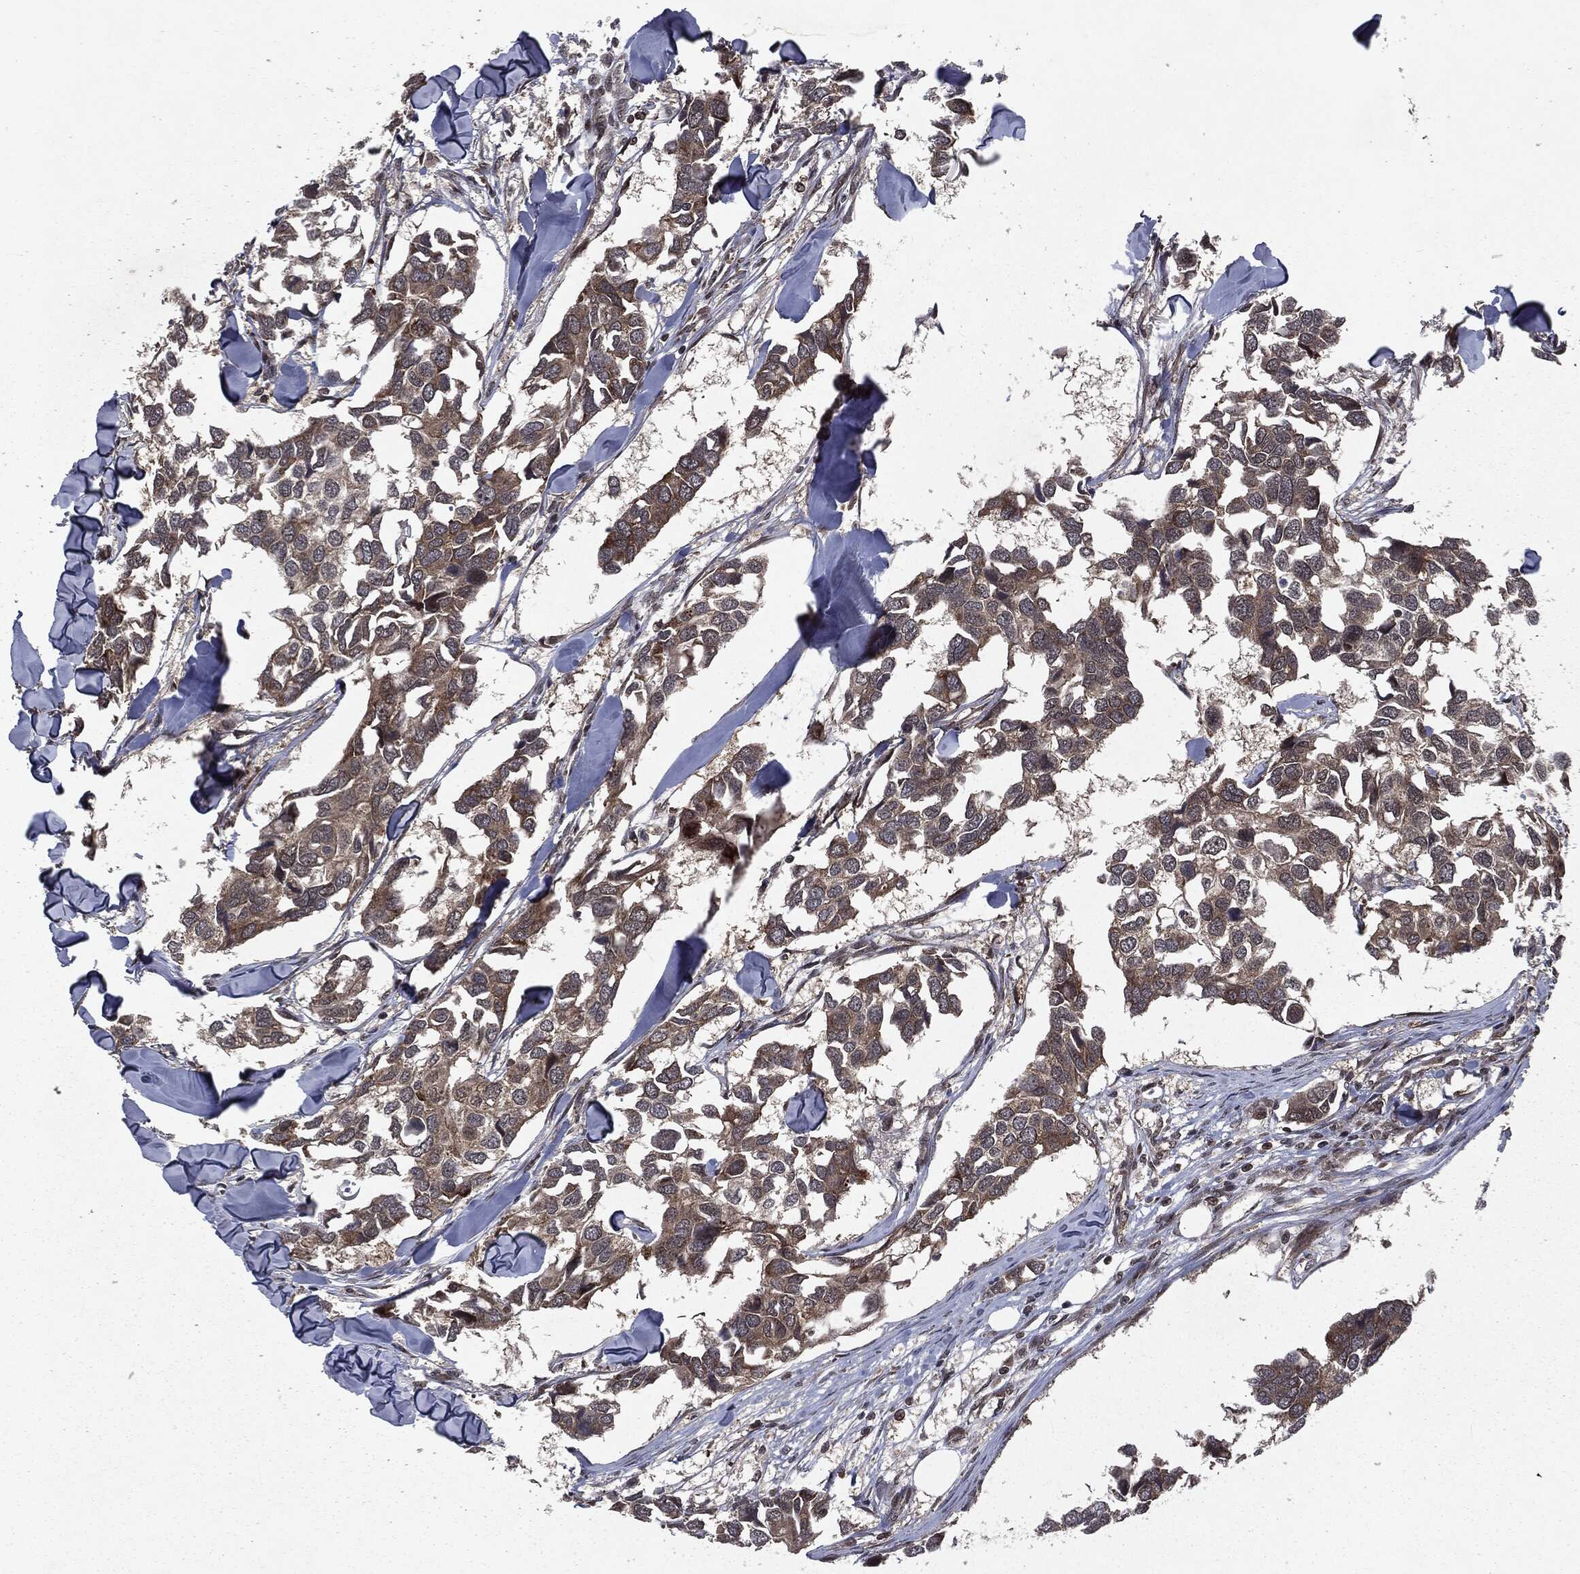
{"staining": {"intensity": "moderate", "quantity": "25%-75%", "location": "cytoplasmic/membranous"}, "tissue": "breast cancer", "cell_type": "Tumor cells", "image_type": "cancer", "snomed": [{"axis": "morphology", "description": "Duct carcinoma"}, {"axis": "topography", "description": "Breast"}], "caption": "Immunohistochemistry image of breast invasive ductal carcinoma stained for a protein (brown), which demonstrates medium levels of moderate cytoplasmic/membranous positivity in approximately 25%-75% of tumor cells.", "gene": "STAU2", "patient": {"sex": "female", "age": 83}}